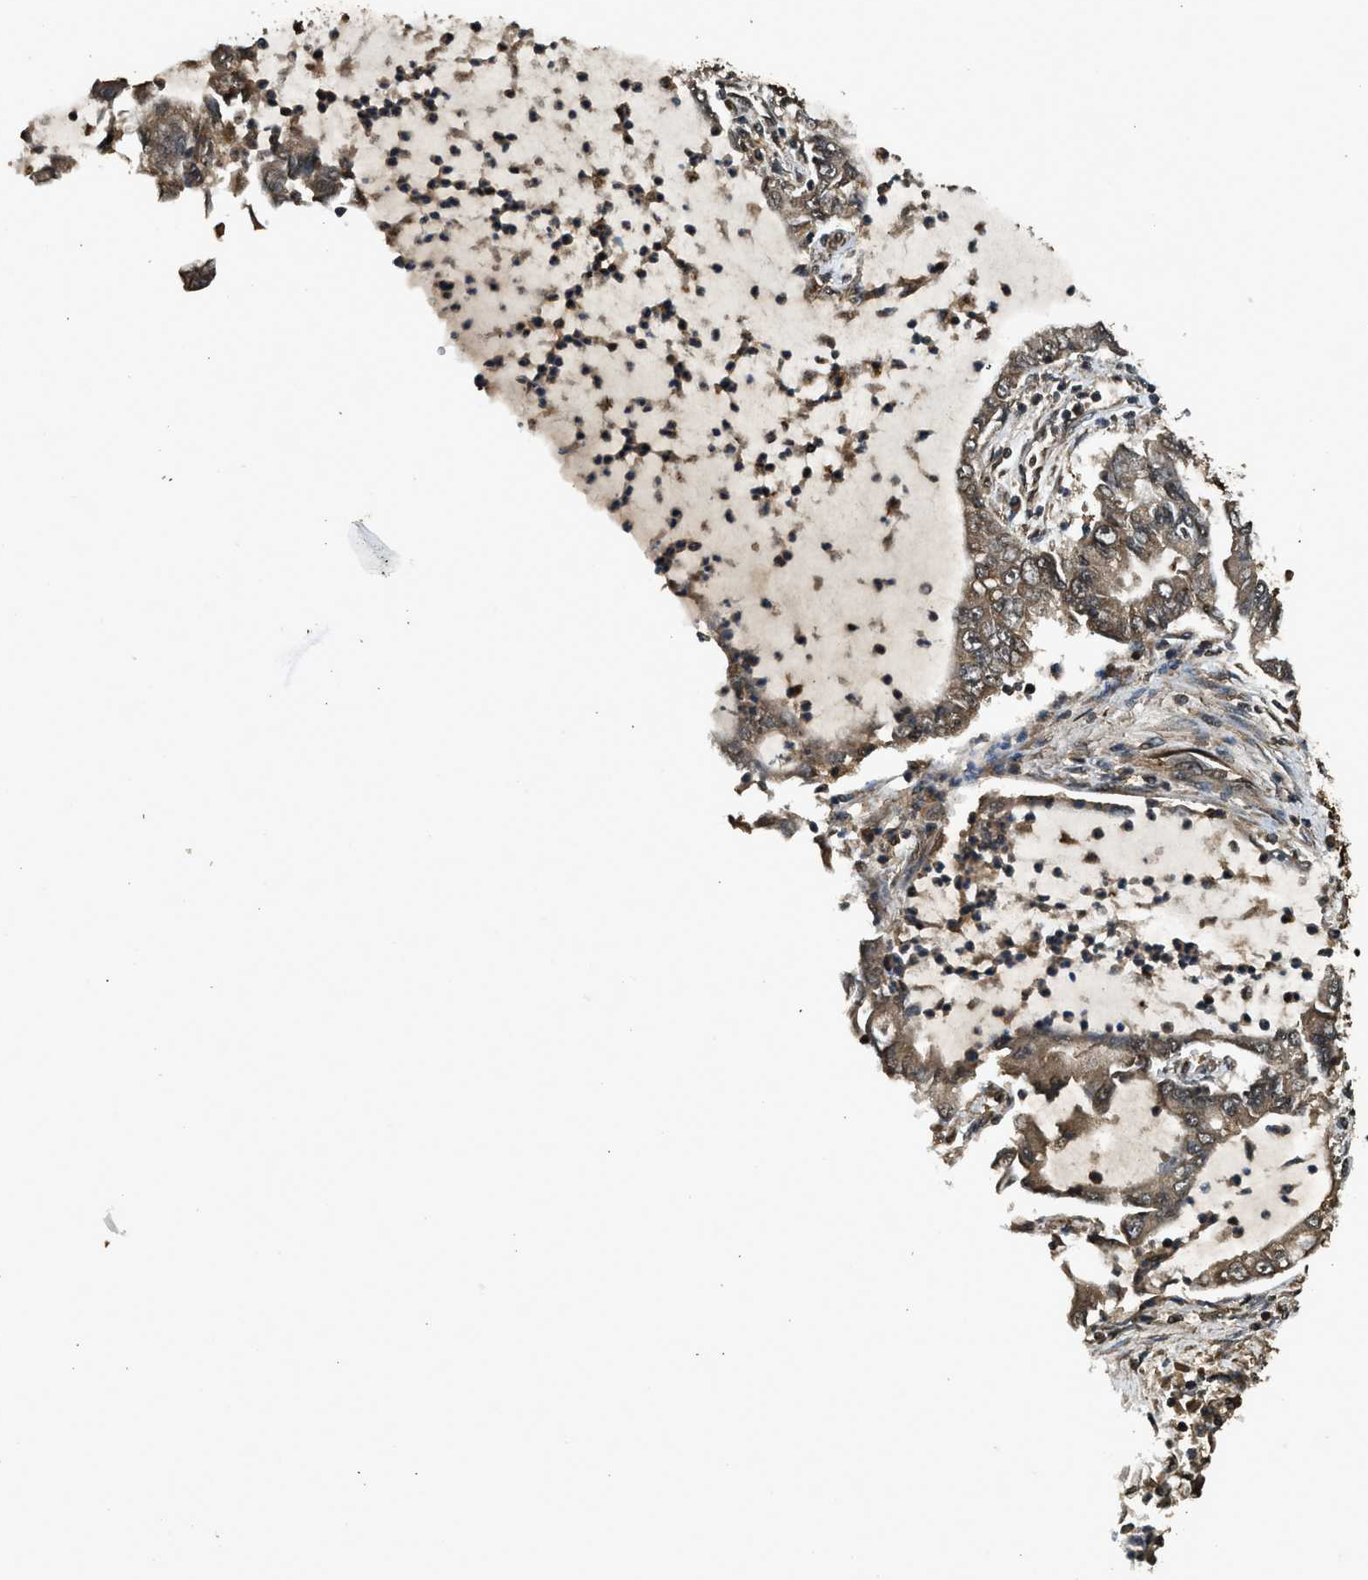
{"staining": {"intensity": "moderate", "quantity": ">75%", "location": "cytoplasmic/membranous"}, "tissue": "lung cancer", "cell_type": "Tumor cells", "image_type": "cancer", "snomed": [{"axis": "morphology", "description": "Adenocarcinoma, NOS"}, {"axis": "topography", "description": "Lung"}], "caption": "This photomicrograph shows IHC staining of lung cancer (adenocarcinoma), with medium moderate cytoplasmic/membranous positivity in about >75% of tumor cells.", "gene": "MYBL2", "patient": {"sex": "female", "age": 51}}